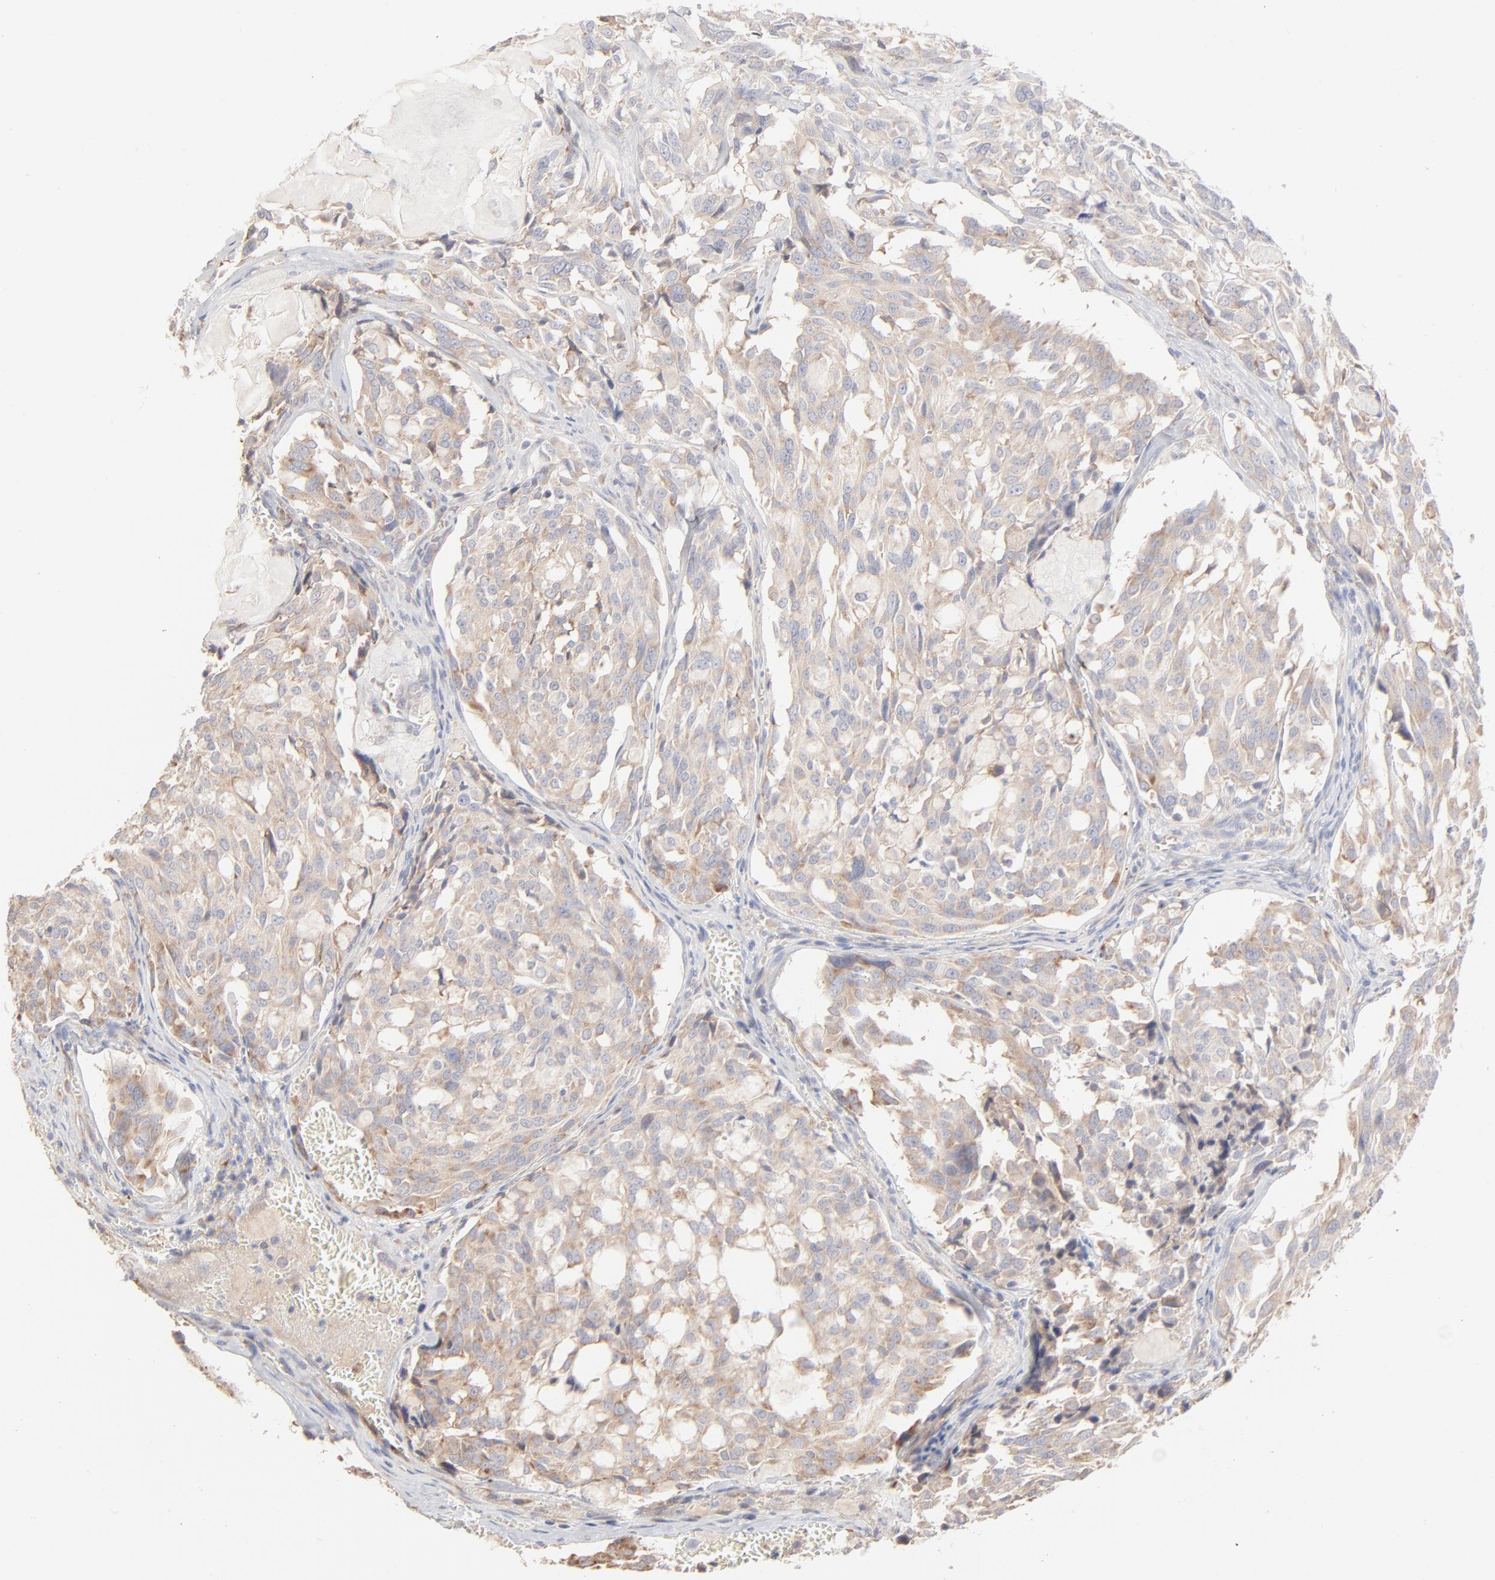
{"staining": {"intensity": "moderate", "quantity": ">75%", "location": "cytoplasmic/membranous"}, "tissue": "thyroid cancer", "cell_type": "Tumor cells", "image_type": "cancer", "snomed": [{"axis": "morphology", "description": "Carcinoma, NOS"}, {"axis": "morphology", "description": "Carcinoid, malignant, NOS"}, {"axis": "topography", "description": "Thyroid gland"}], "caption": "Immunohistochemical staining of carcinoid (malignant) (thyroid) displays medium levels of moderate cytoplasmic/membranous positivity in approximately >75% of tumor cells.", "gene": "RPS21", "patient": {"sex": "male", "age": 33}}